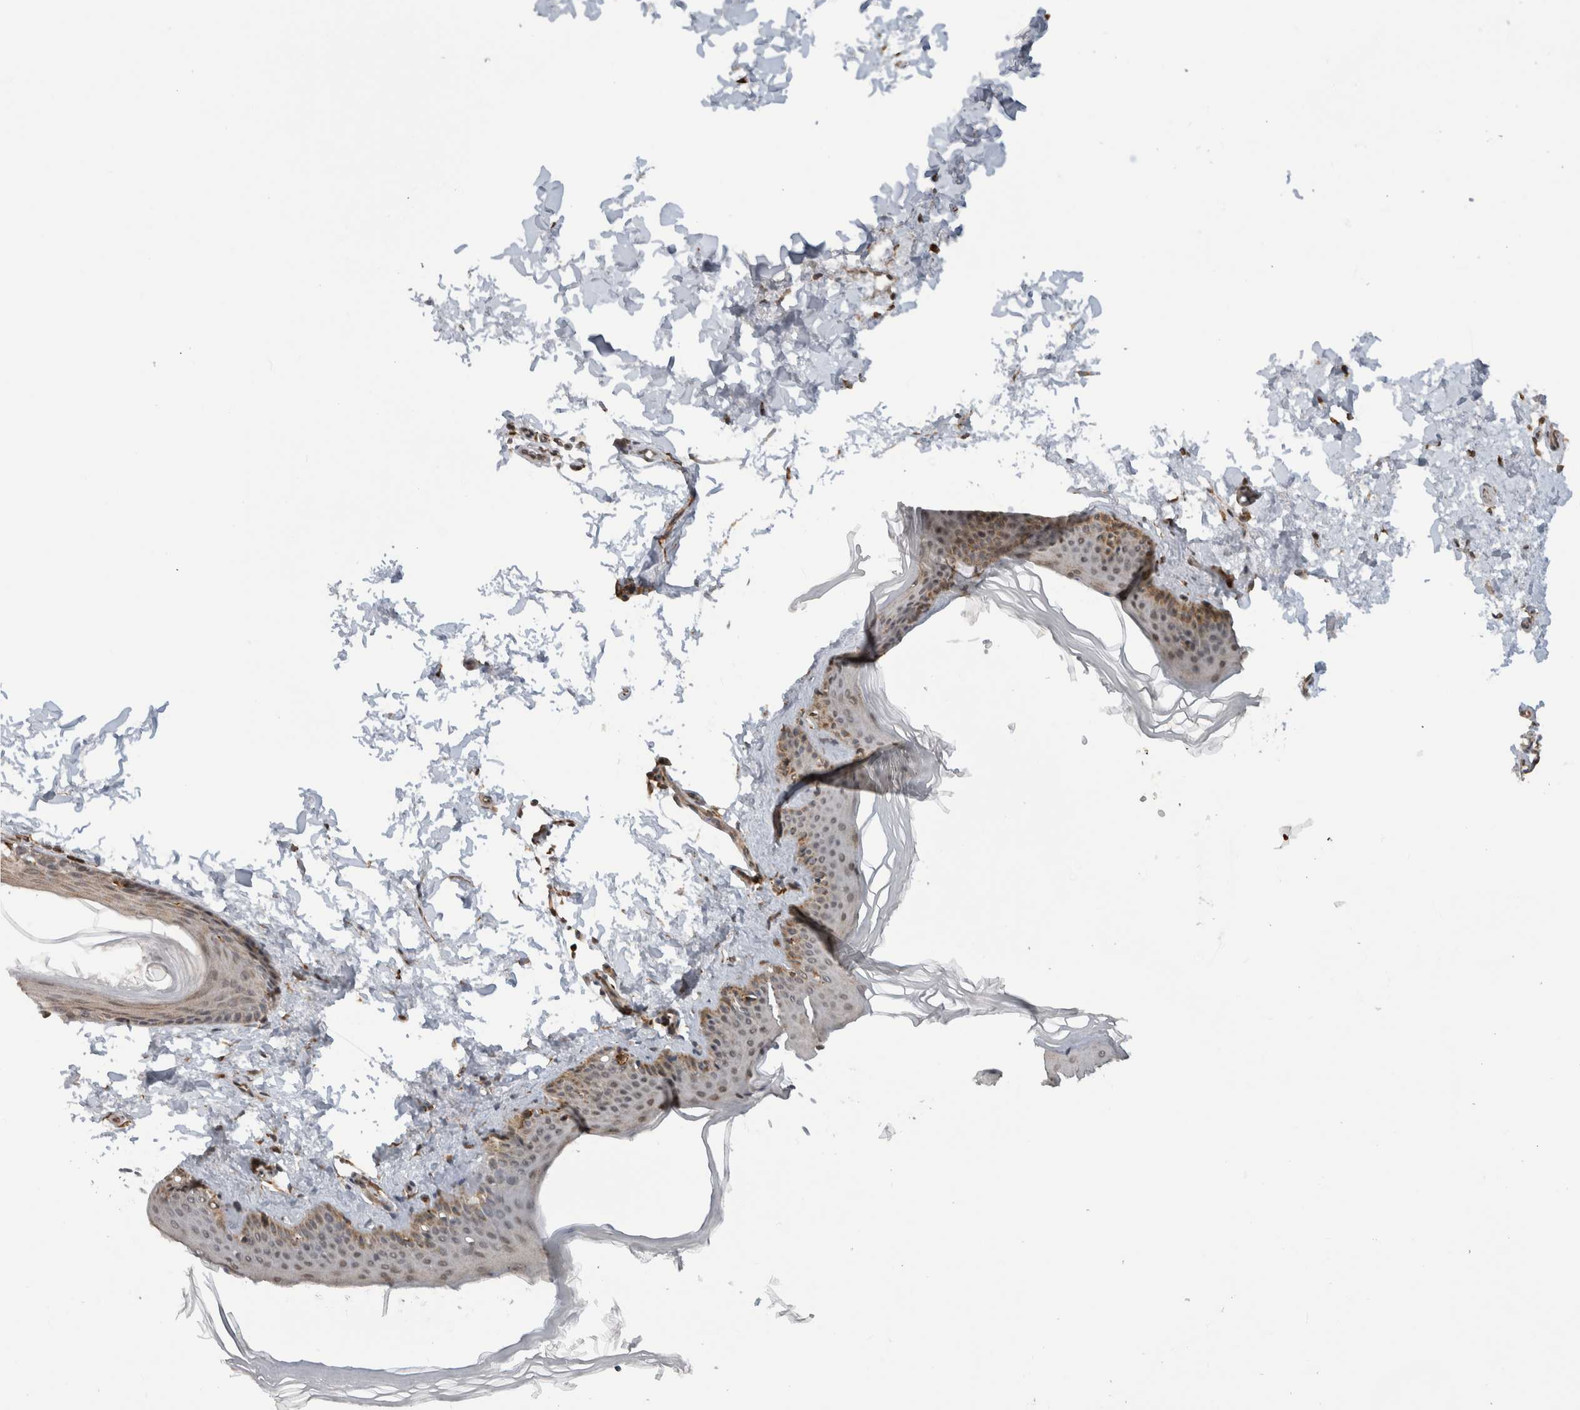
{"staining": {"intensity": "moderate", "quantity": ">75%", "location": "cytoplasmic/membranous"}, "tissue": "skin", "cell_type": "Fibroblasts", "image_type": "normal", "snomed": [{"axis": "morphology", "description": "Normal tissue, NOS"}, {"axis": "topography", "description": "Skin"}], "caption": "Protein staining of unremarkable skin shows moderate cytoplasmic/membranous positivity in approximately >75% of fibroblasts.", "gene": "MS4A7", "patient": {"sex": "female", "age": 27}}